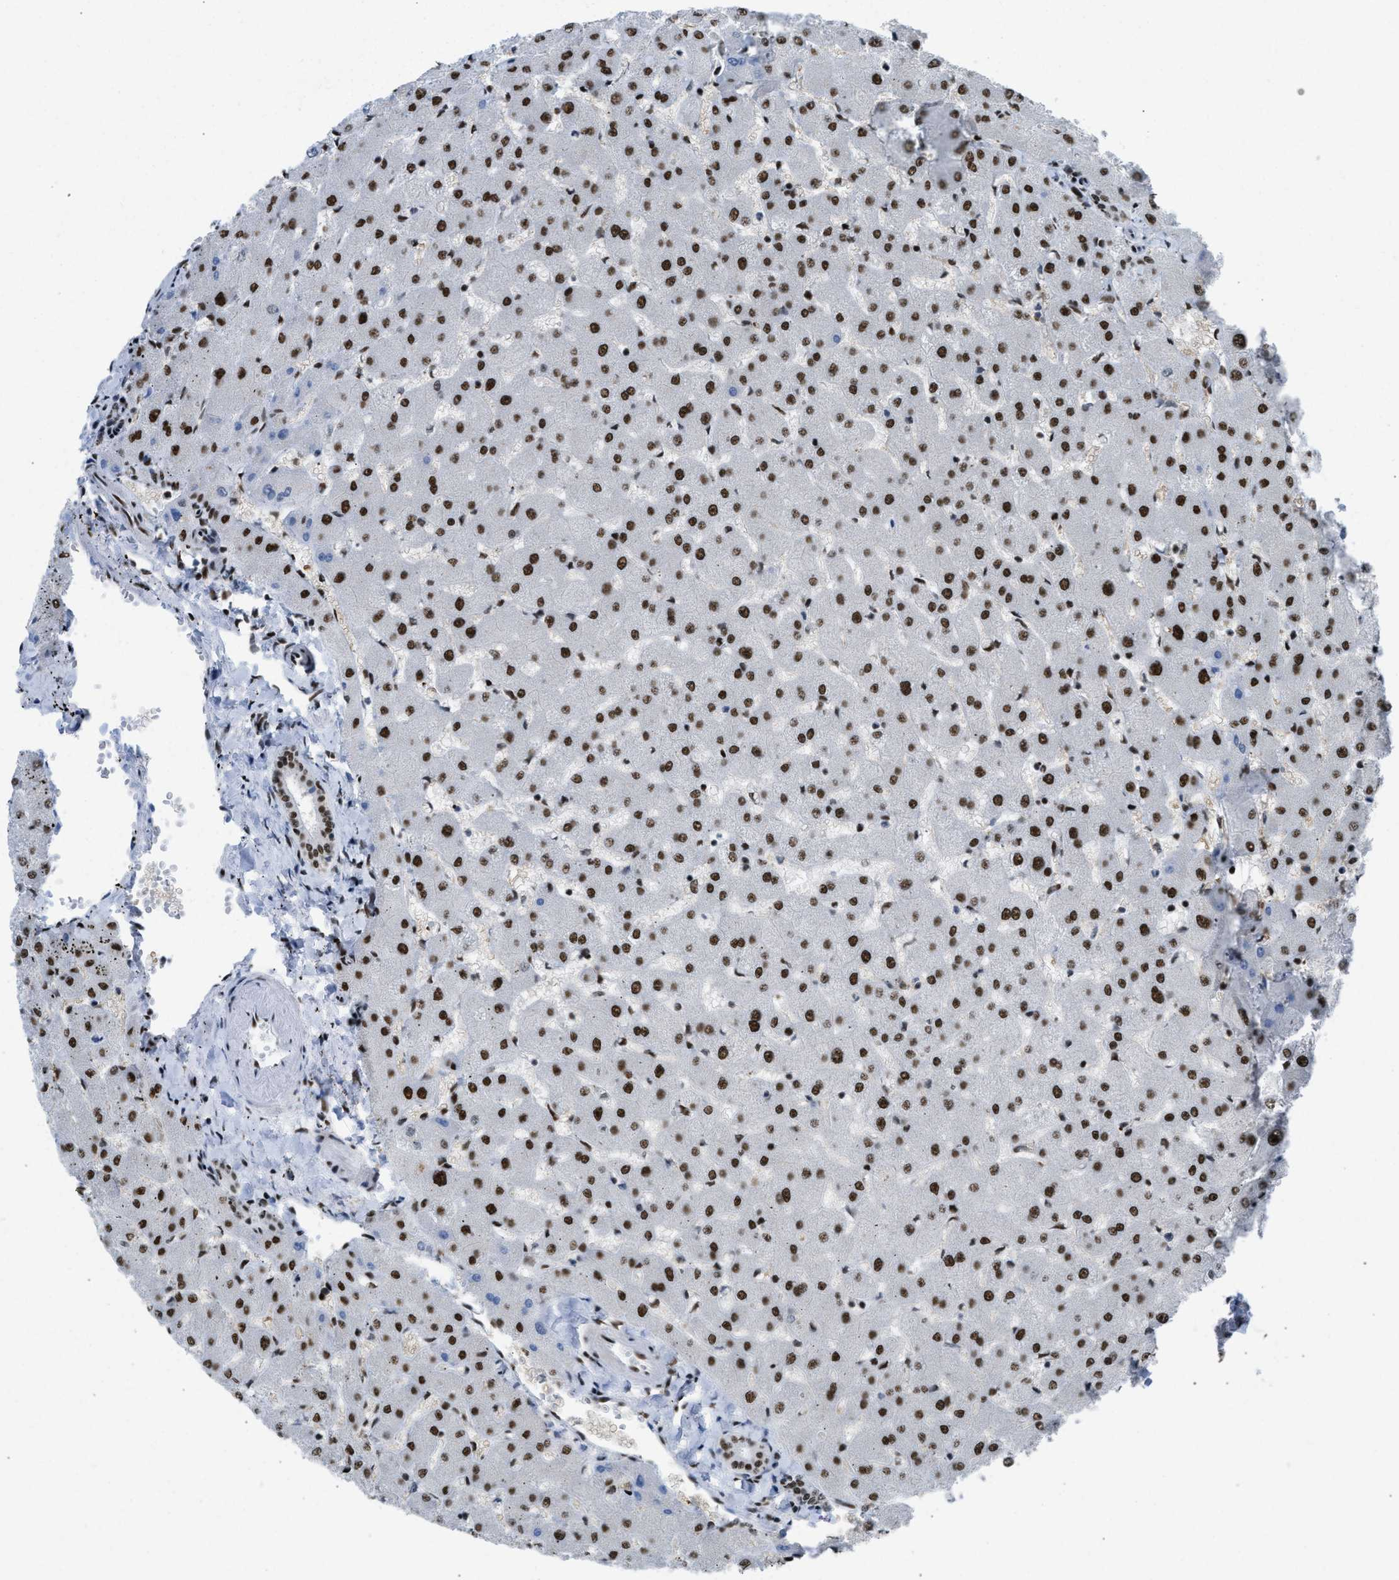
{"staining": {"intensity": "moderate", "quantity": "25%-75%", "location": "nuclear"}, "tissue": "liver", "cell_type": "Cholangiocytes", "image_type": "normal", "snomed": [{"axis": "morphology", "description": "Normal tissue, NOS"}, {"axis": "topography", "description": "Liver"}], "caption": "DAB immunohistochemical staining of unremarkable human liver shows moderate nuclear protein staining in about 25%-75% of cholangiocytes.", "gene": "SCAF4", "patient": {"sex": "female", "age": 63}}